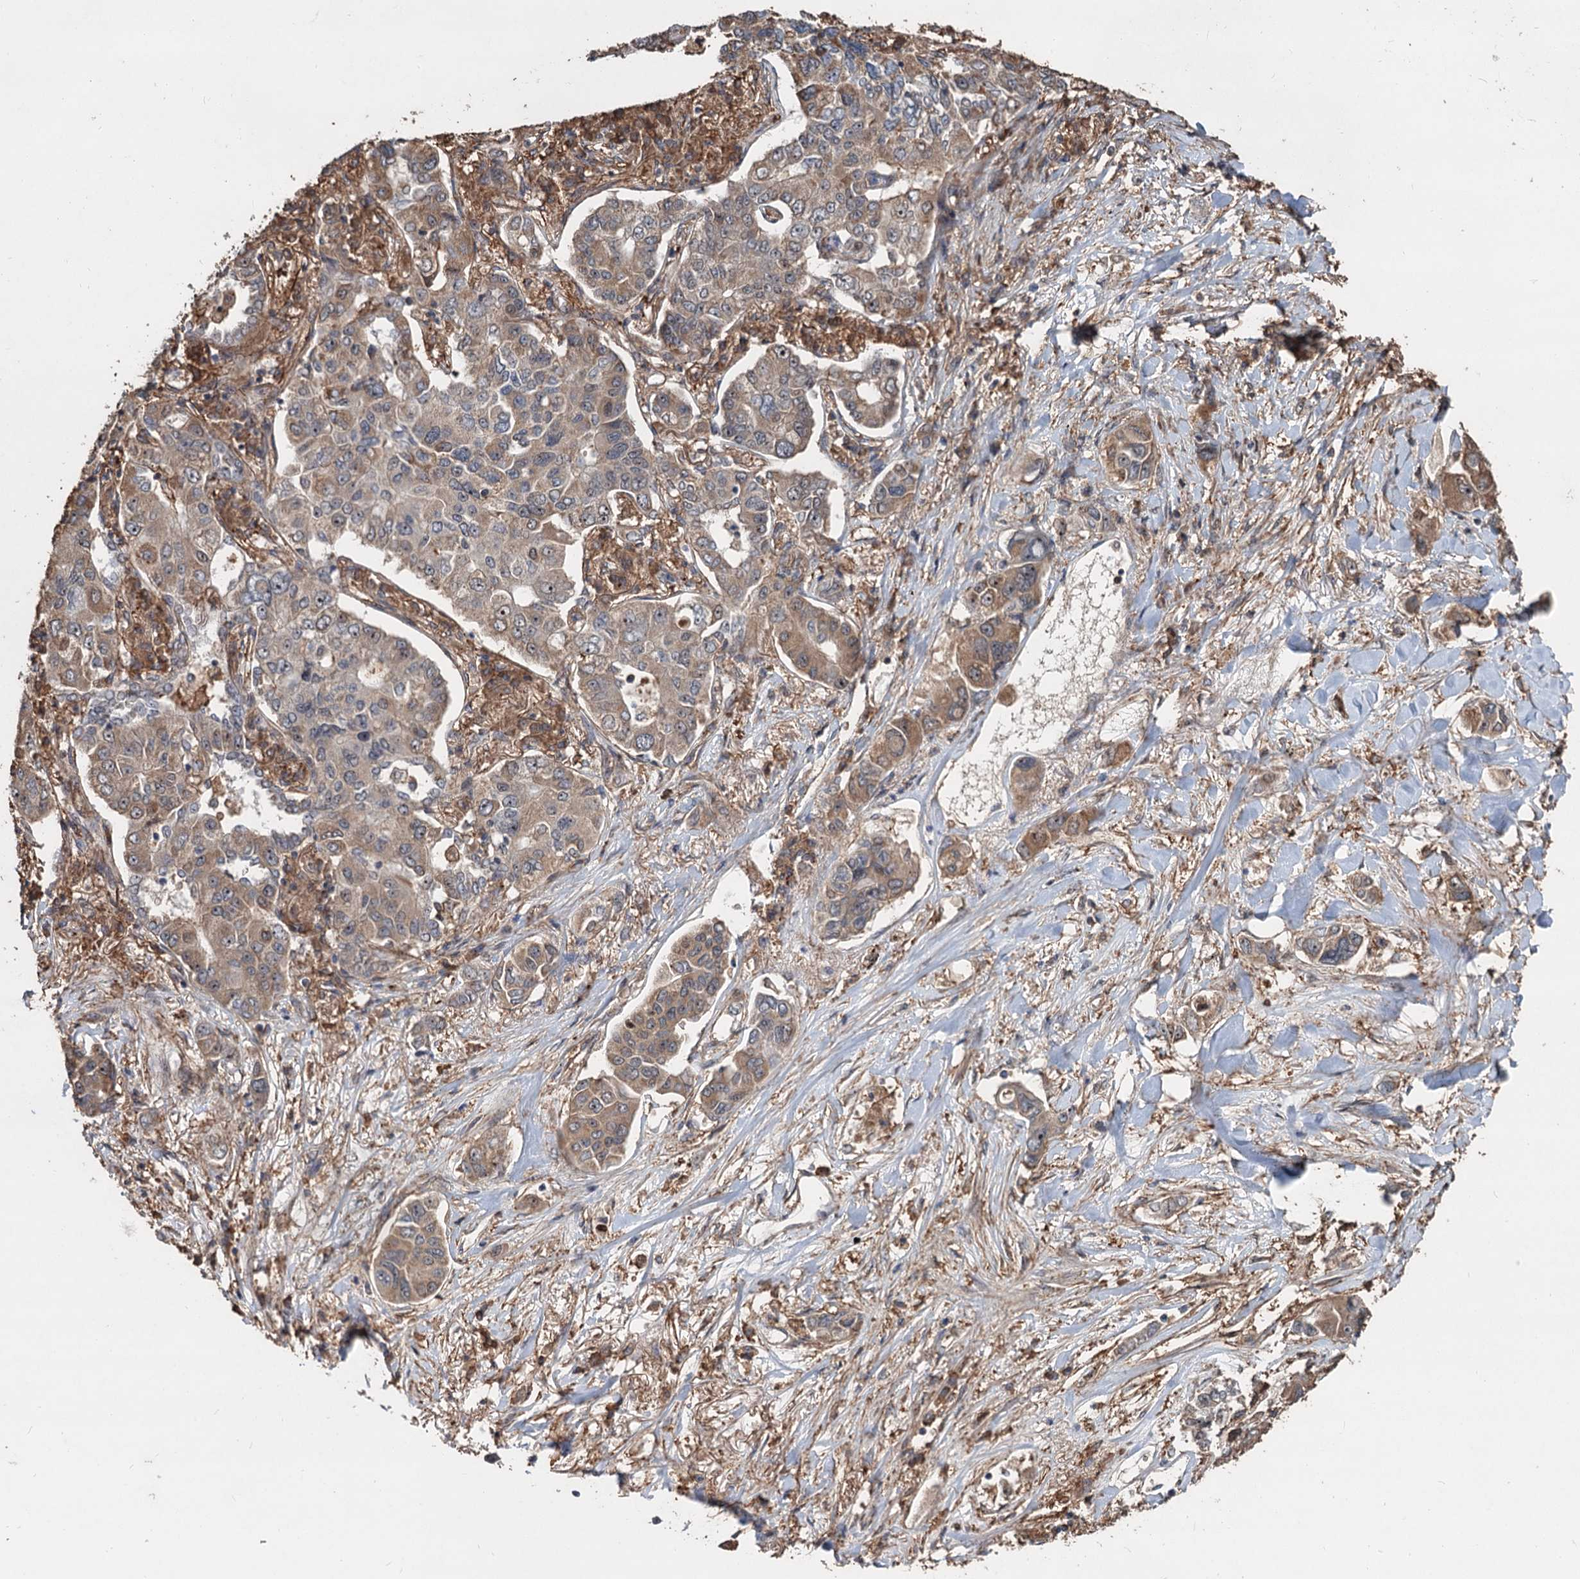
{"staining": {"intensity": "weak", "quantity": ">75%", "location": "cytoplasmic/membranous,nuclear"}, "tissue": "lung cancer", "cell_type": "Tumor cells", "image_type": "cancer", "snomed": [{"axis": "morphology", "description": "Adenocarcinoma, NOS"}, {"axis": "topography", "description": "Lung"}], "caption": "Immunohistochemistry of lung cancer displays low levels of weak cytoplasmic/membranous and nuclear expression in approximately >75% of tumor cells. (DAB (3,3'-diaminobenzidine) IHC with brightfield microscopy, high magnification).", "gene": "TMA16", "patient": {"sex": "male", "age": 49}}